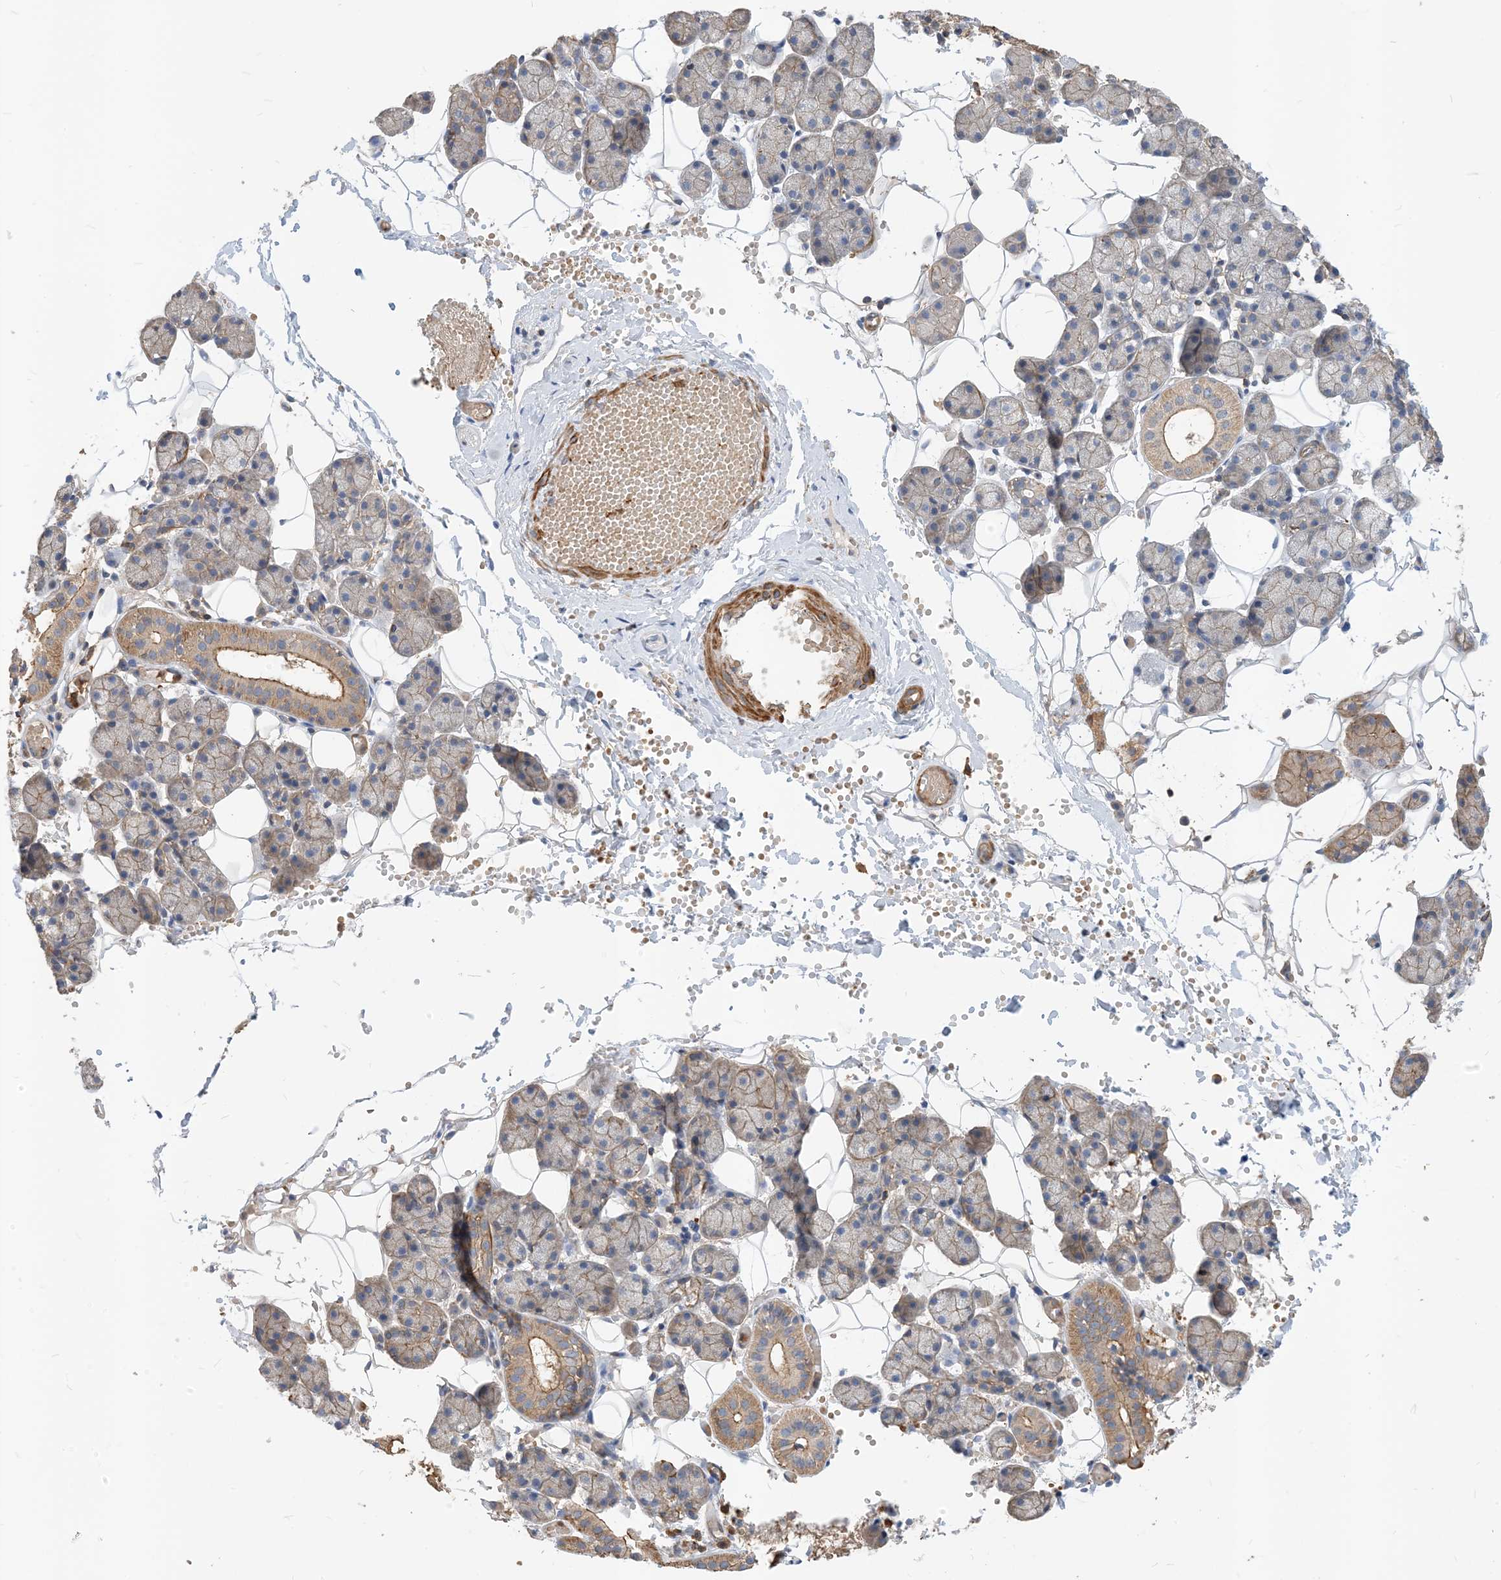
{"staining": {"intensity": "moderate", "quantity": "25%-75%", "location": "cytoplasmic/membranous"}, "tissue": "salivary gland", "cell_type": "Glandular cells", "image_type": "normal", "snomed": [{"axis": "morphology", "description": "Normal tissue, NOS"}, {"axis": "topography", "description": "Salivary gland"}], "caption": "Benign salivary gland was stained to show a protein in brown. There is medium levels of moderate cytoplasmic/membranous positivity in approximately 25%-75% of glandular cells. (DAB (3,3'-diaminobenzidine) = brown stain, brightfield microscopy at high magnification).", "gene": "PARVG", "patient": {"sex": "female", "age": 33}}